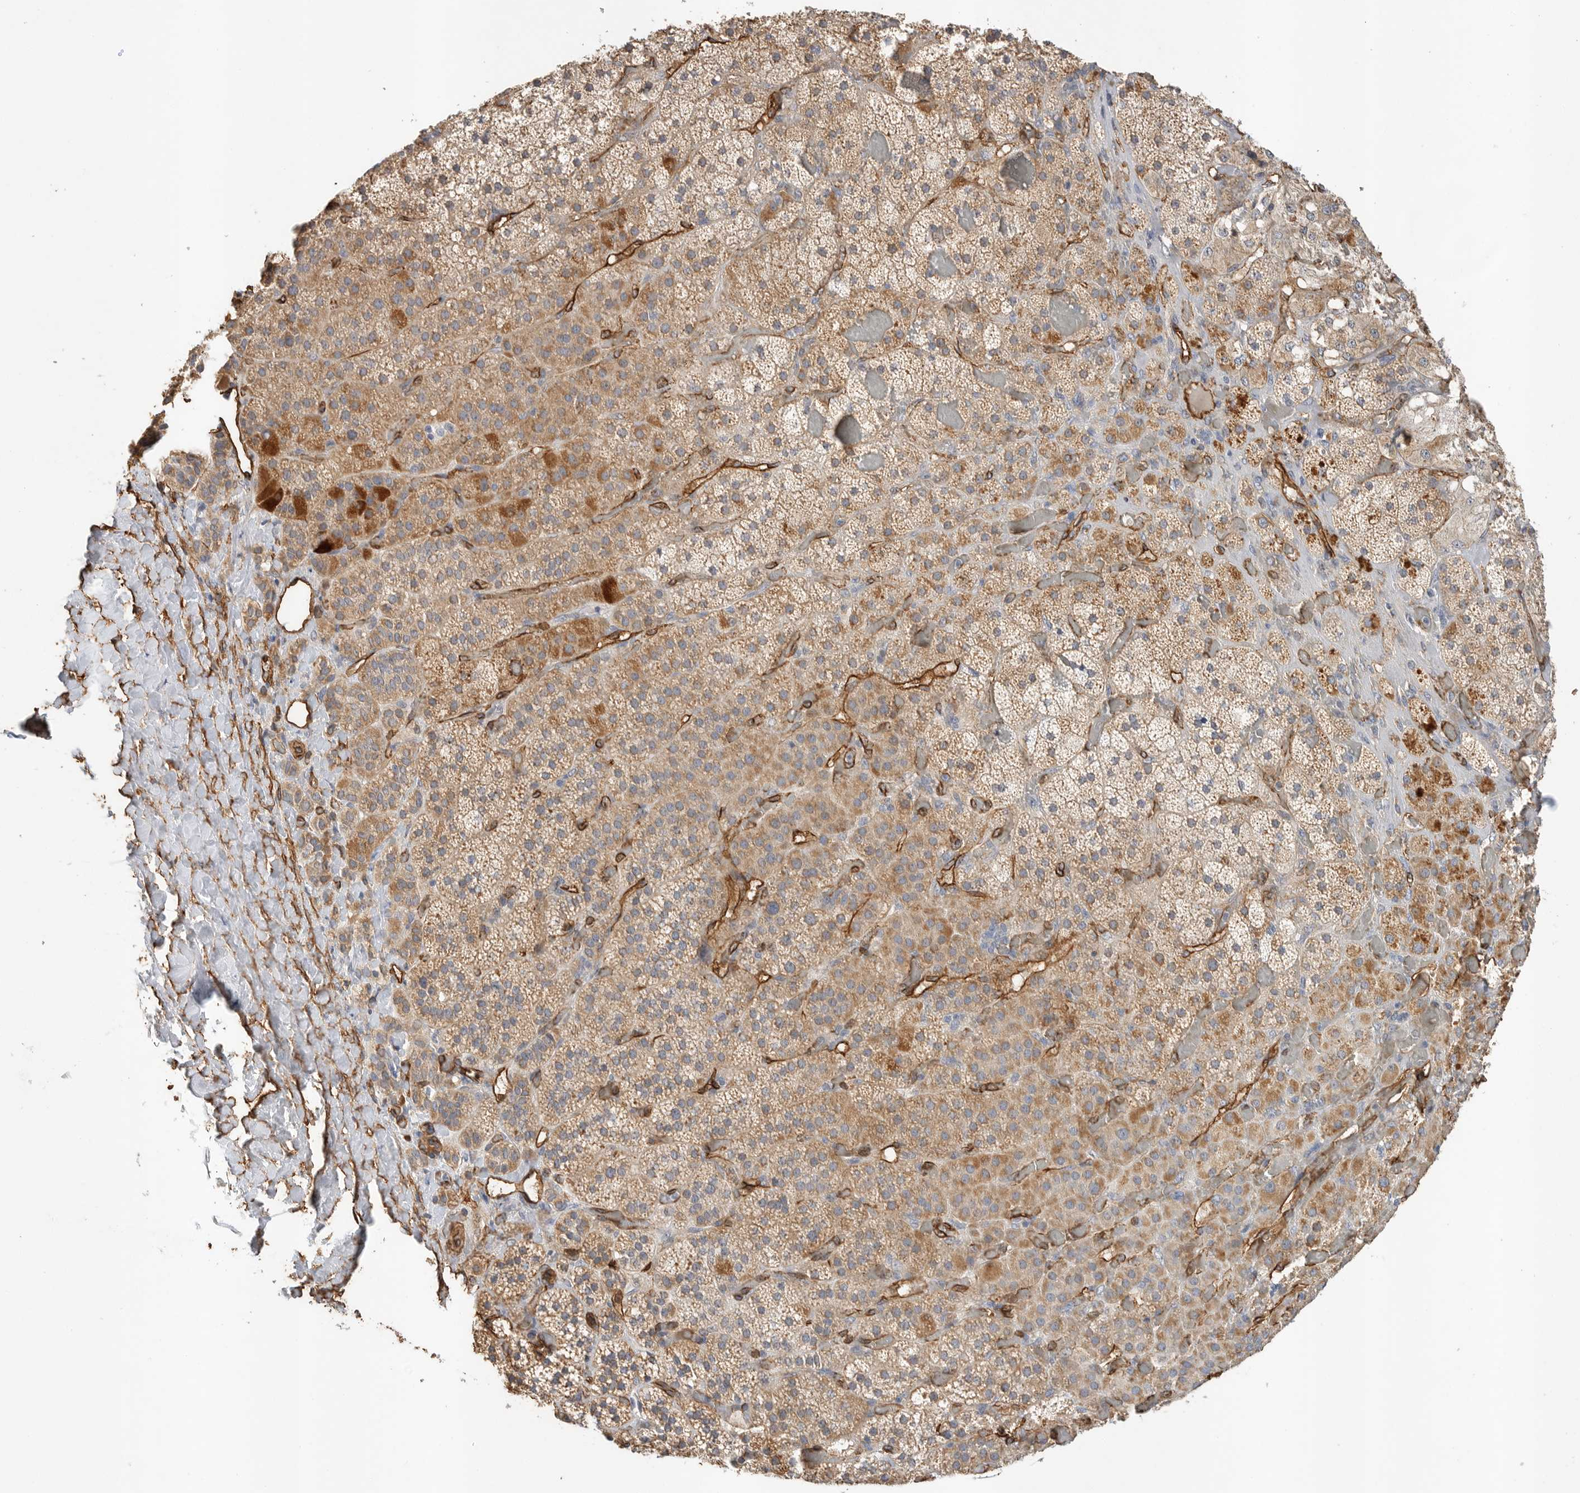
{"staining": {"intensity": "moderate", "quantity": ">75%", "location": "cytoplasmic/membranous"}, "tissue": "adrenal gland", "cell_type": "Glandular cells", "image_type": "normal", "snomed": [{"axis": "morphology", "description": "Normal tissue, NOS"}, {"axis": "topography", "description": "Adrenal gland"}], "caption": "Benign adrenal gland displays moderate cytoplasmic/membranous staining in about >75% of glandular cells, visualized by immunohistochemistry. (DAB (3,3'-diaminobenzidine) IHC, brown staining for protein, blue staining for nuclei).", "gene": "JMJD4", "patient": {"sex": "male", "age": 57}}